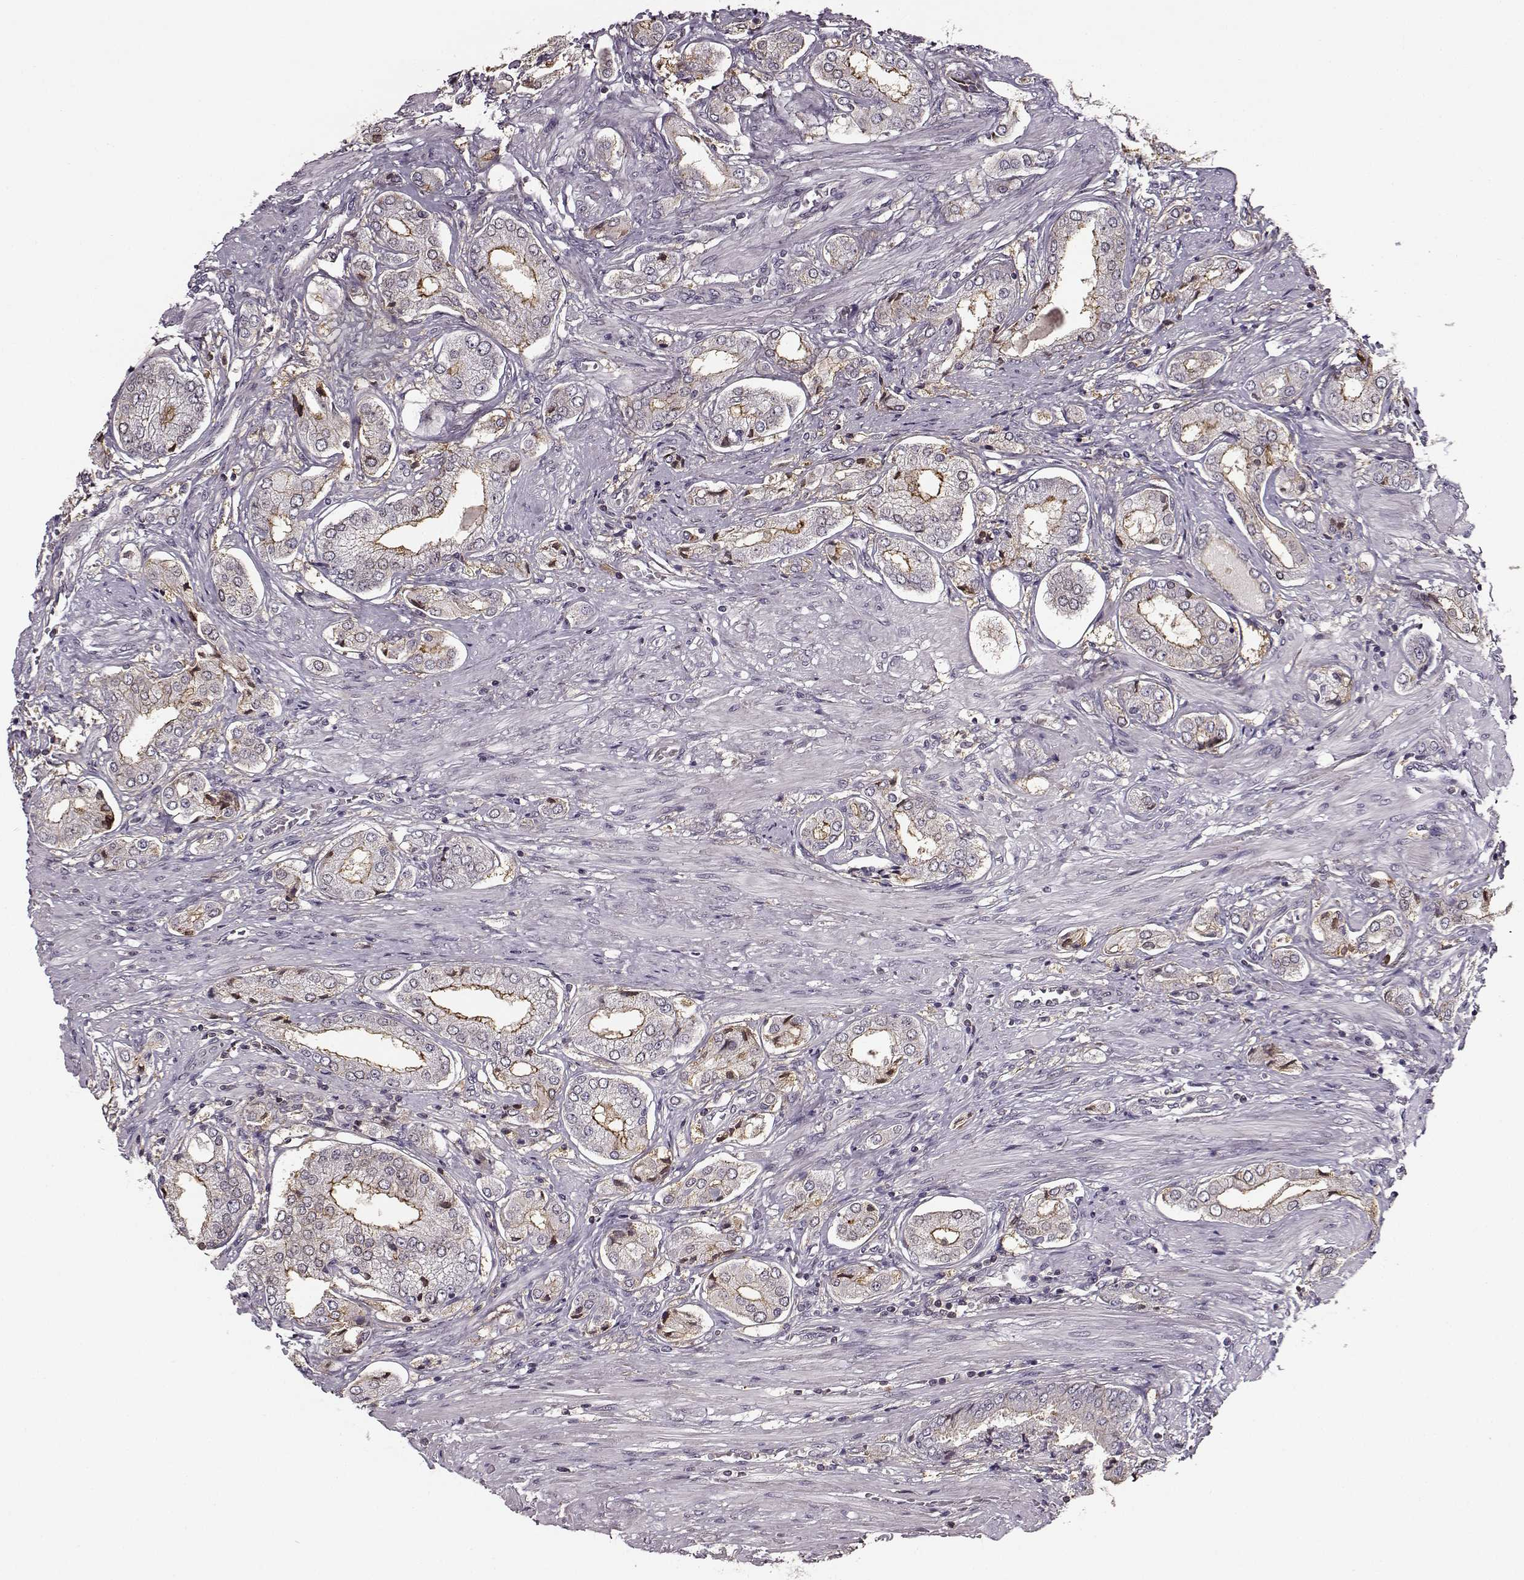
{"staining": {"intensity": "strong", "quantity": "<25%", "location": "cytoplasmic/membranous"}, "tissue": "prostate cancer", "cell_type": "Tumor cells", "image_type": "cancer", "snomed": [{"axis": "morphology", "description": "Adenocarcinoma, NOS"}, {"axis": "topography", "description": "Prostate"}], "caption": "Strong cytoplasmic/membranous protein expression is identified in about <25% of tumor cells in prostate cancer. The staining is performed using DAB (3,3'-diaminobenzidine) brown chromogen to label protein expression. The nuclei are counter-stained blue using hematoxylin.", "gene": "MFSD1", "patient": {"sex": "male", "age": 63}}